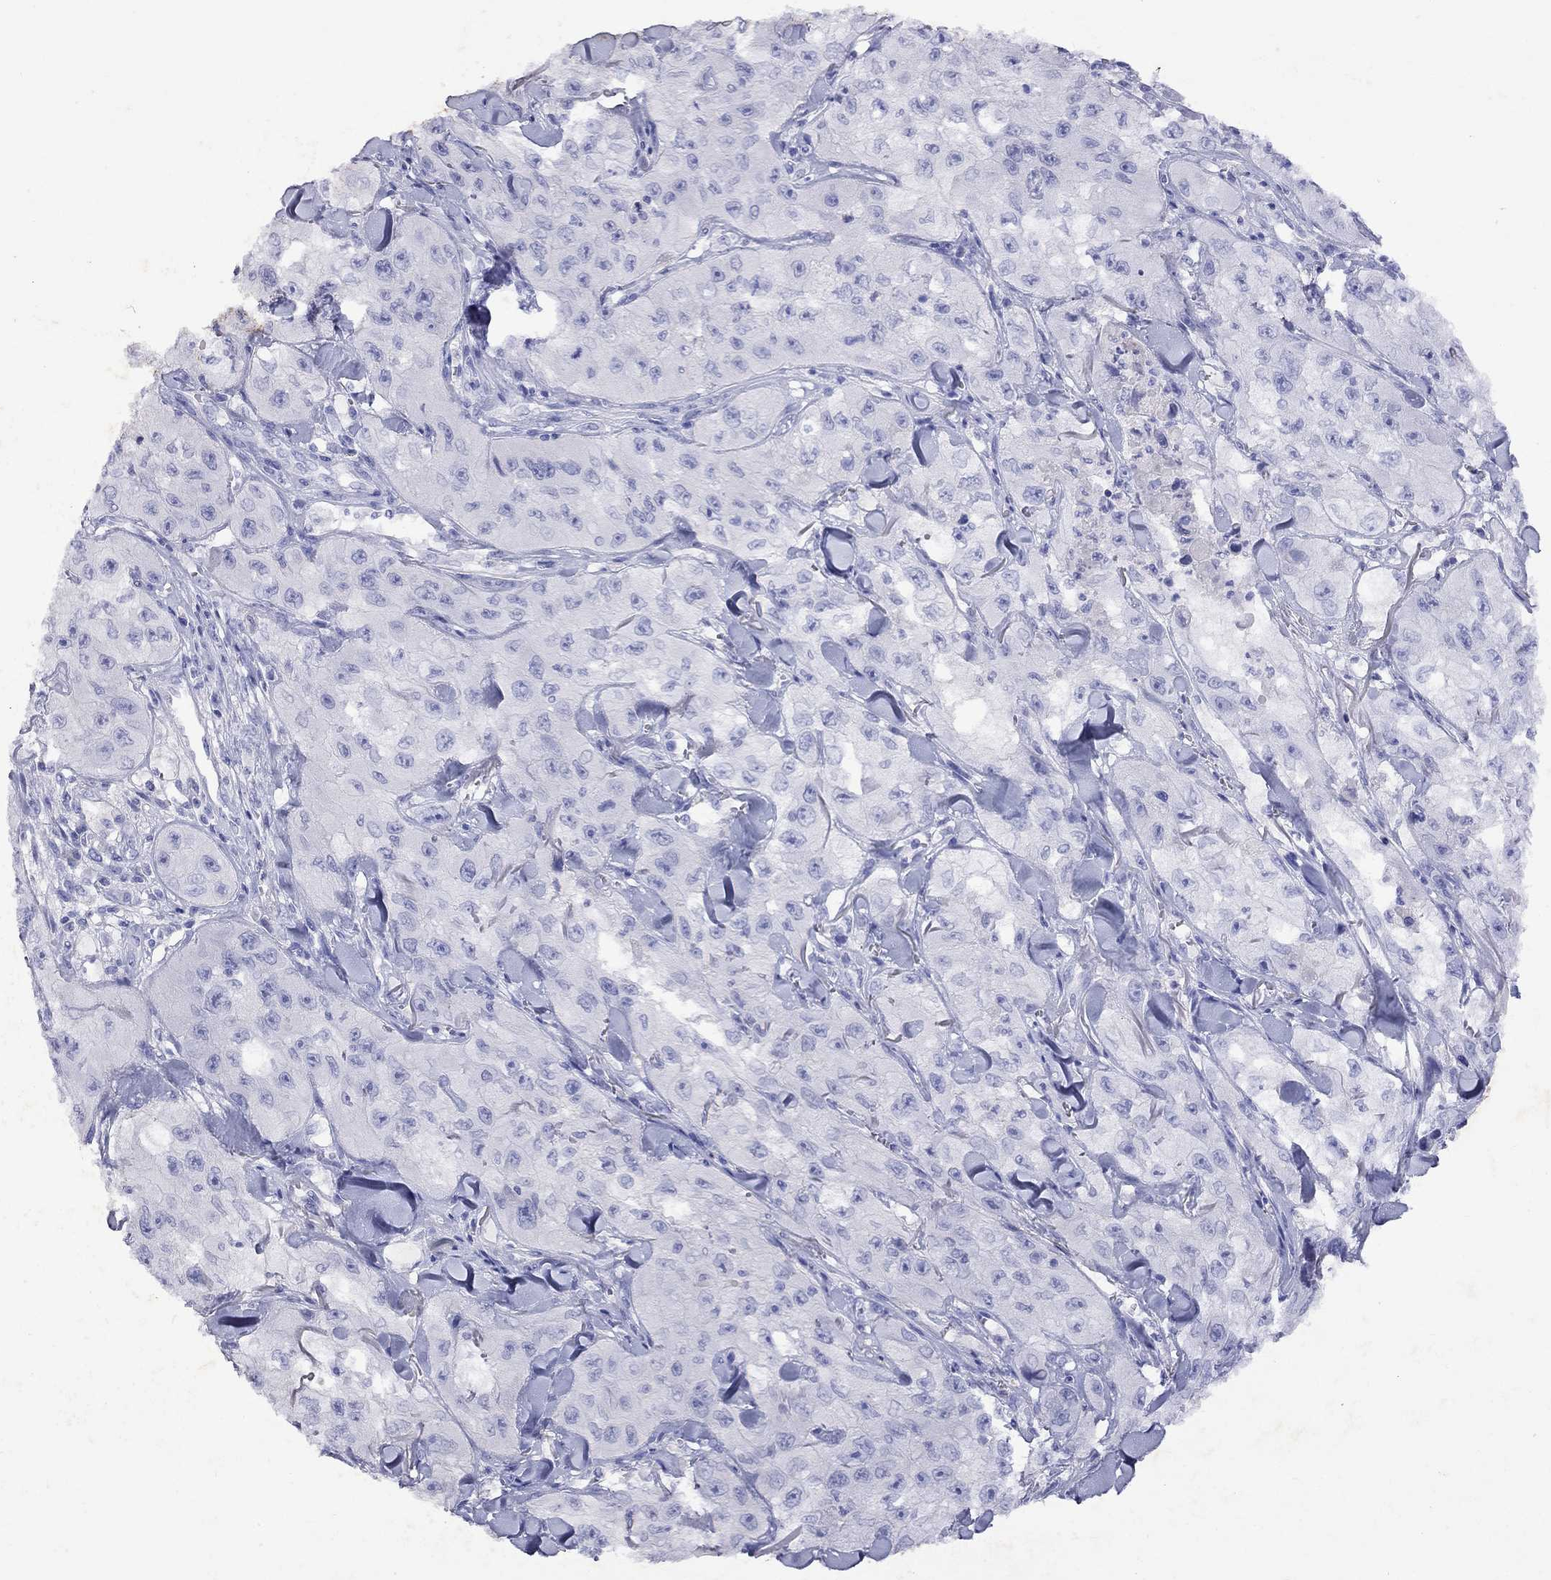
{"staining": {"intensity": "negative", "quantity": "none", "location": "none"}, "tissue": "skin cancer", "cell_type": "Tumor cells", "image_type": "cancer", "snomed": [{"axis": "morphology", "description": "Squamous cell carcinoma, NOS"}, {"axis": "topography", "description": "Skin"}, {"axis": "topography", "description": "Subcutis"}], "caption": "Protein analysis of skin cancer (squamous cell carcinoma) reveals no significant staining in tumor cells. Brightfield microscopy of immunohistochemistry stained with DAB (brown) and hematoxylin (blue), captured at high magnification.", "gene": "GNAT3", "patient": {"sex": "male", "age": 73}}